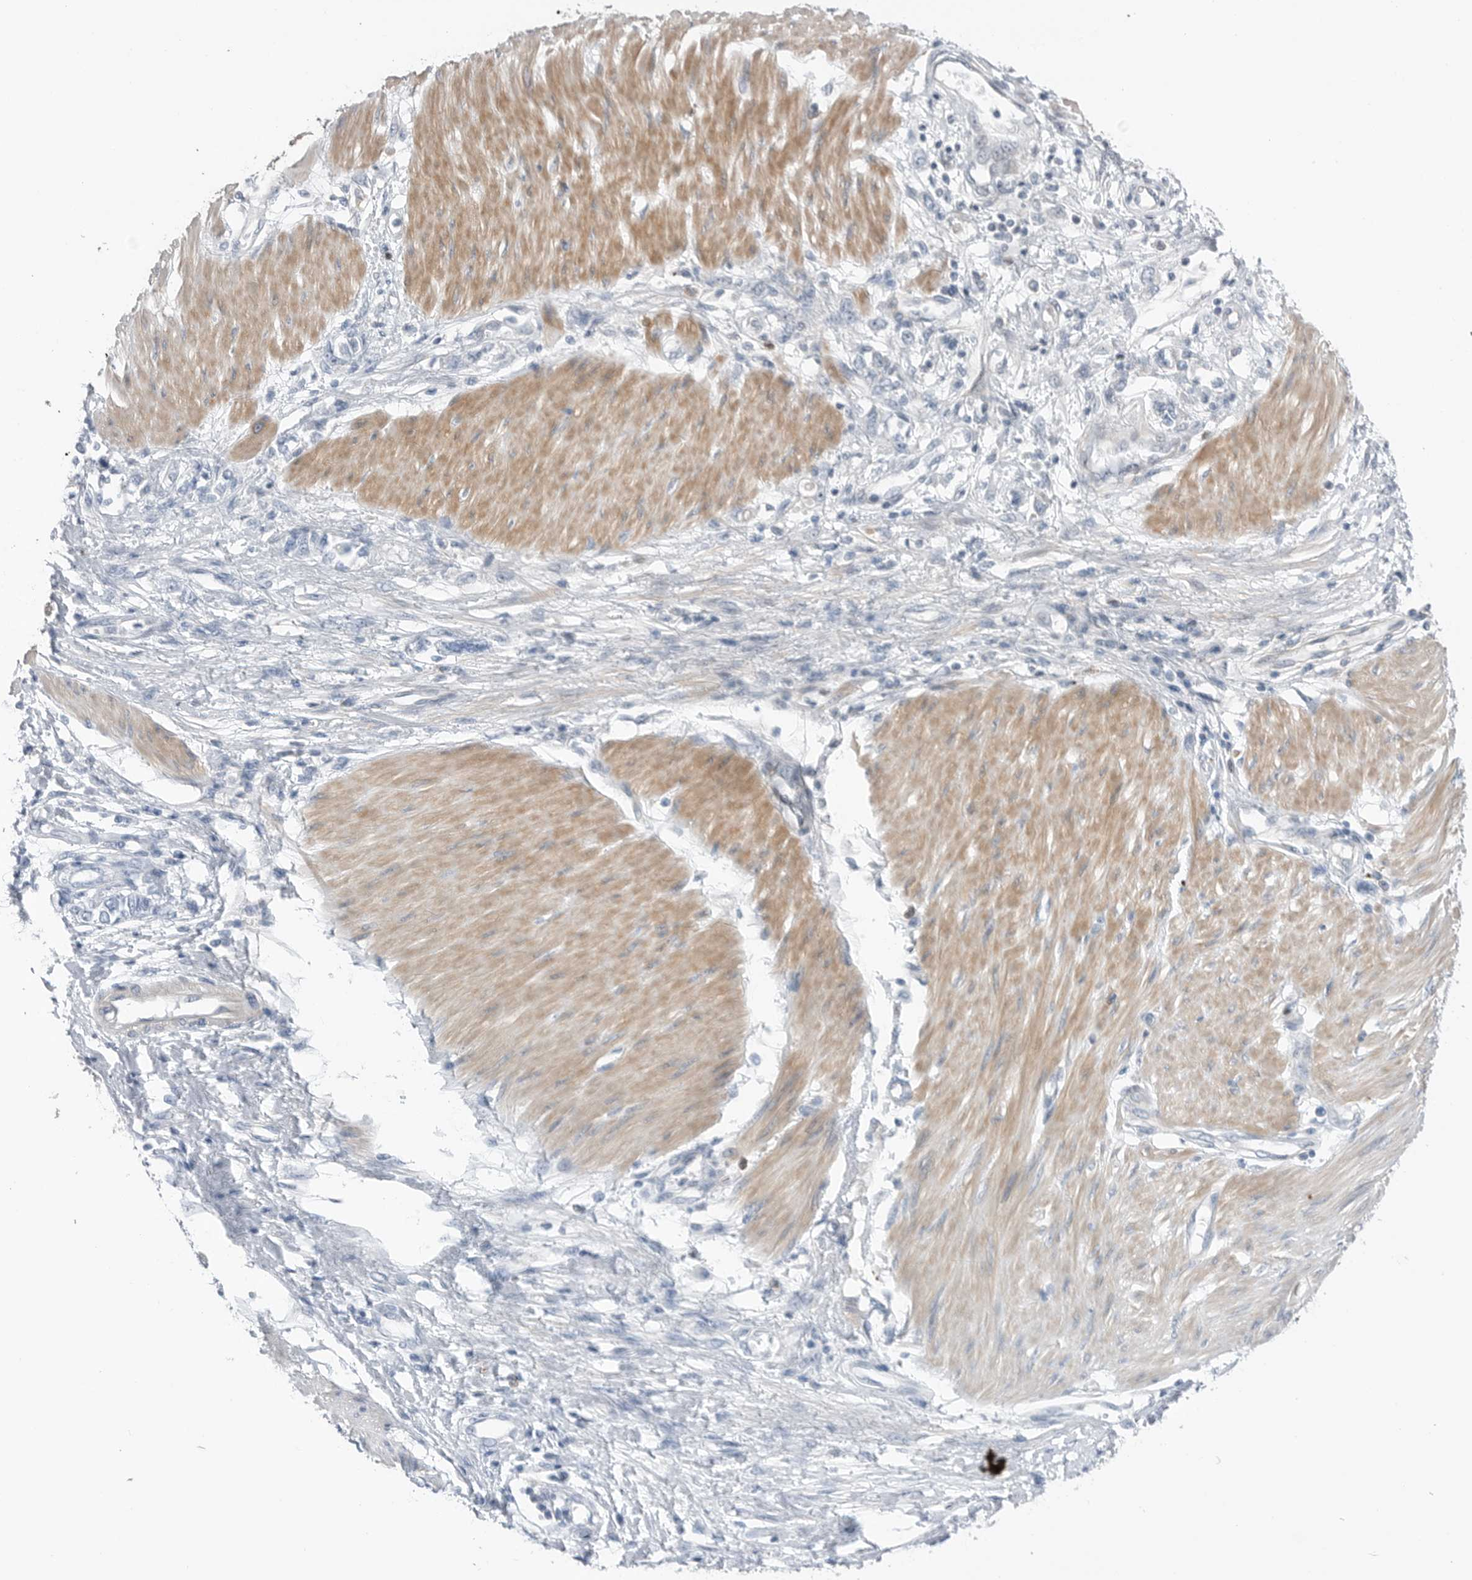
{"staining": {"intensity": "negative", "quantity": "none", "location": "none"}, "tissue": "stomach cancer", "cell_type": "Tumor cells", "image_type": "cancer", "snomed": [{"axis": "morphology", "description": "Adenocarcinoma, NOS"}, {"axis": "topography", "description": "Stomach"}], "caption": "The micrograph displays no significant expression in tumor cells of stomach adenocarcinoma.", "gene": "PEAK1", "patient": {"sex": "female", "age": 76}}